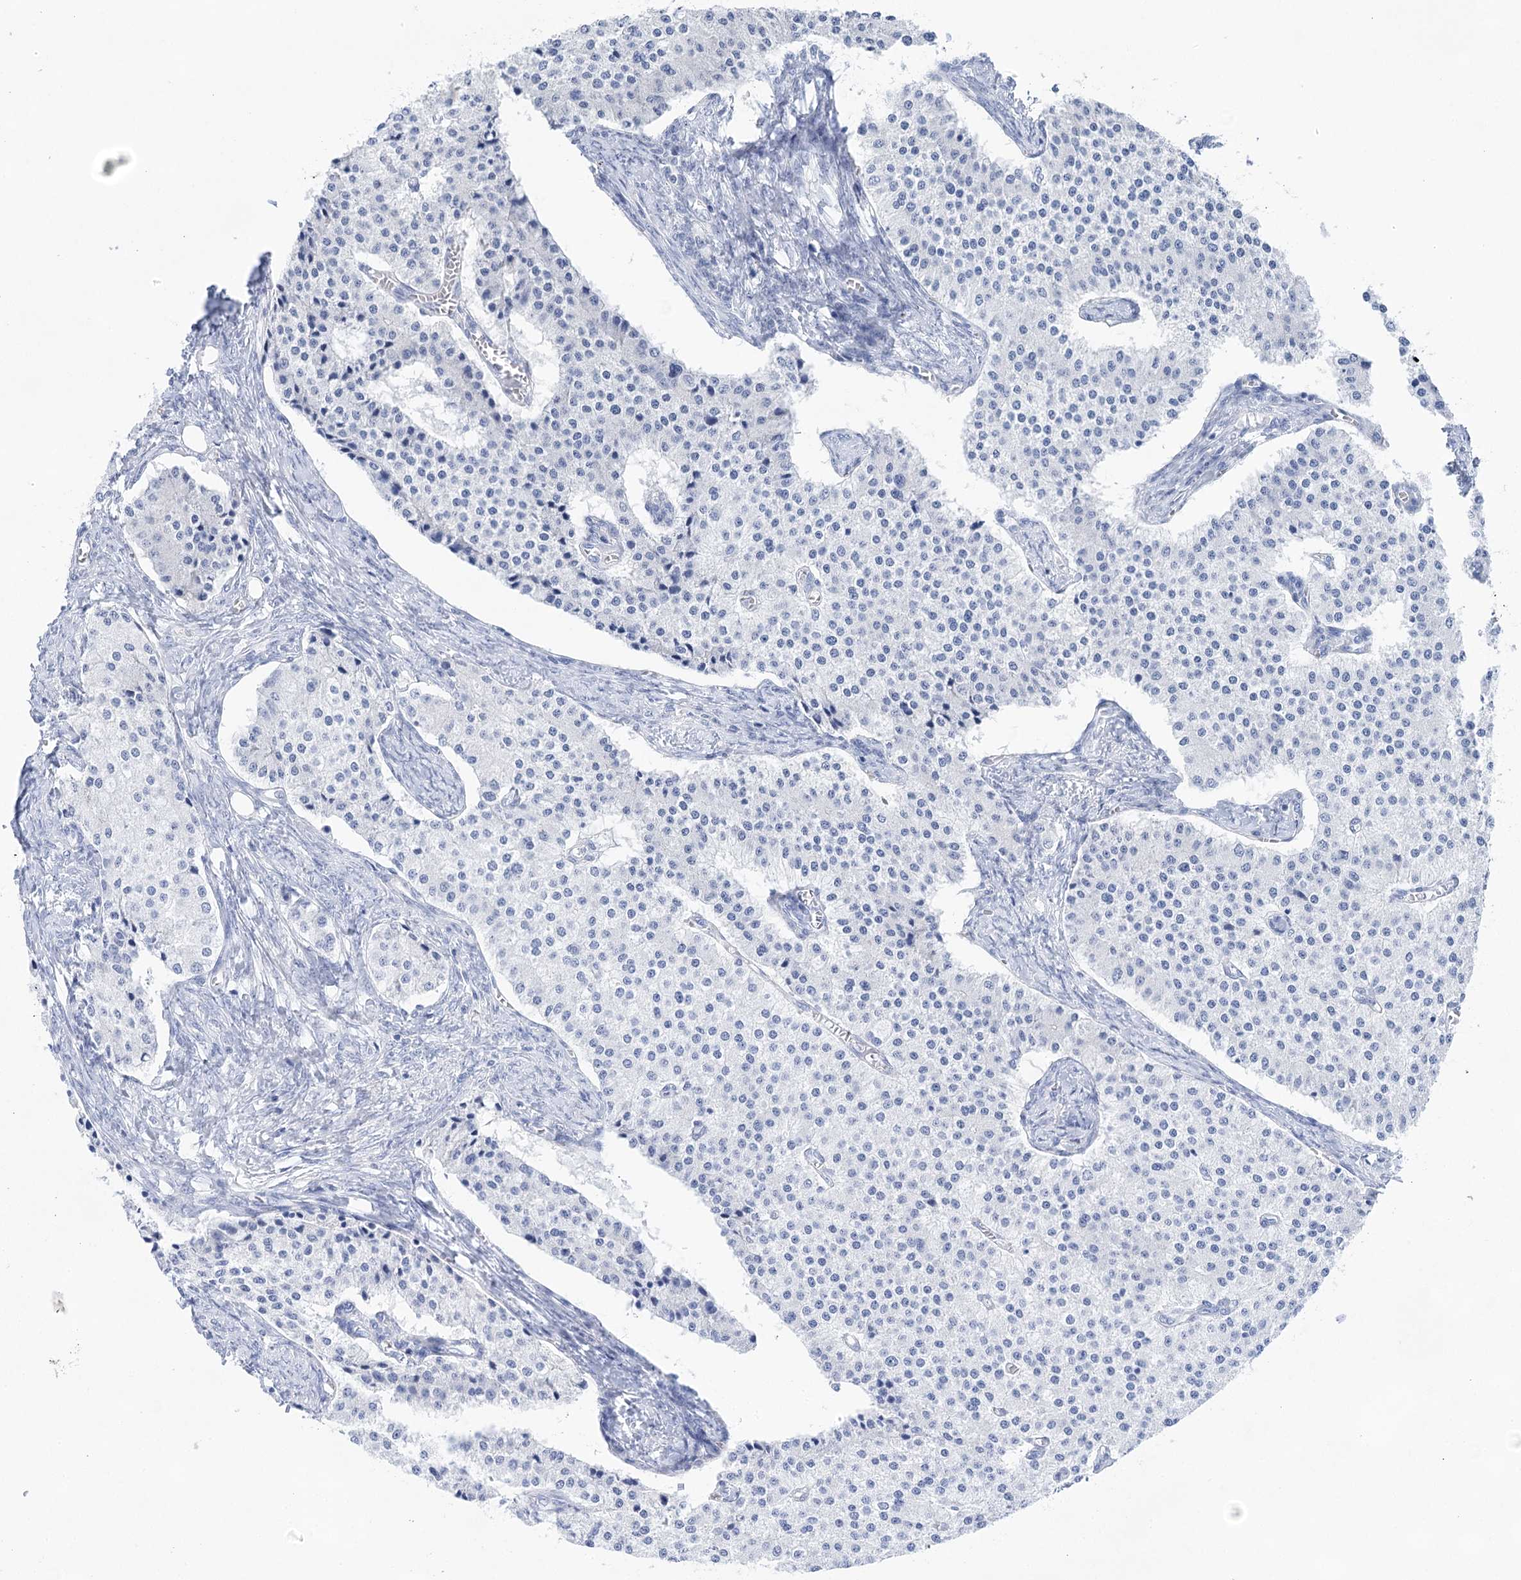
{"staining": {"intensity": "negative", "quantity": "none", "location": "none"}, "tissue": "carcinoid", "cell_type": "Tumor cells", "image_type": "cancer", "snomed": [{"axis": "morphology", "description": "Carcinoid, malignant, NOS"}, {"axis": "topography", "description": "Colon"}], "caption": "IHC photomicrograph of neoplastic tissue: human carcinoid stained with DAB (3,3'-diaminobenzidine) demonstrates no significant protein staining in tumor cells. Nuclei are stained in blue.", "gene": "LALBA", "patient": {"sex": "female", "age": 52}}